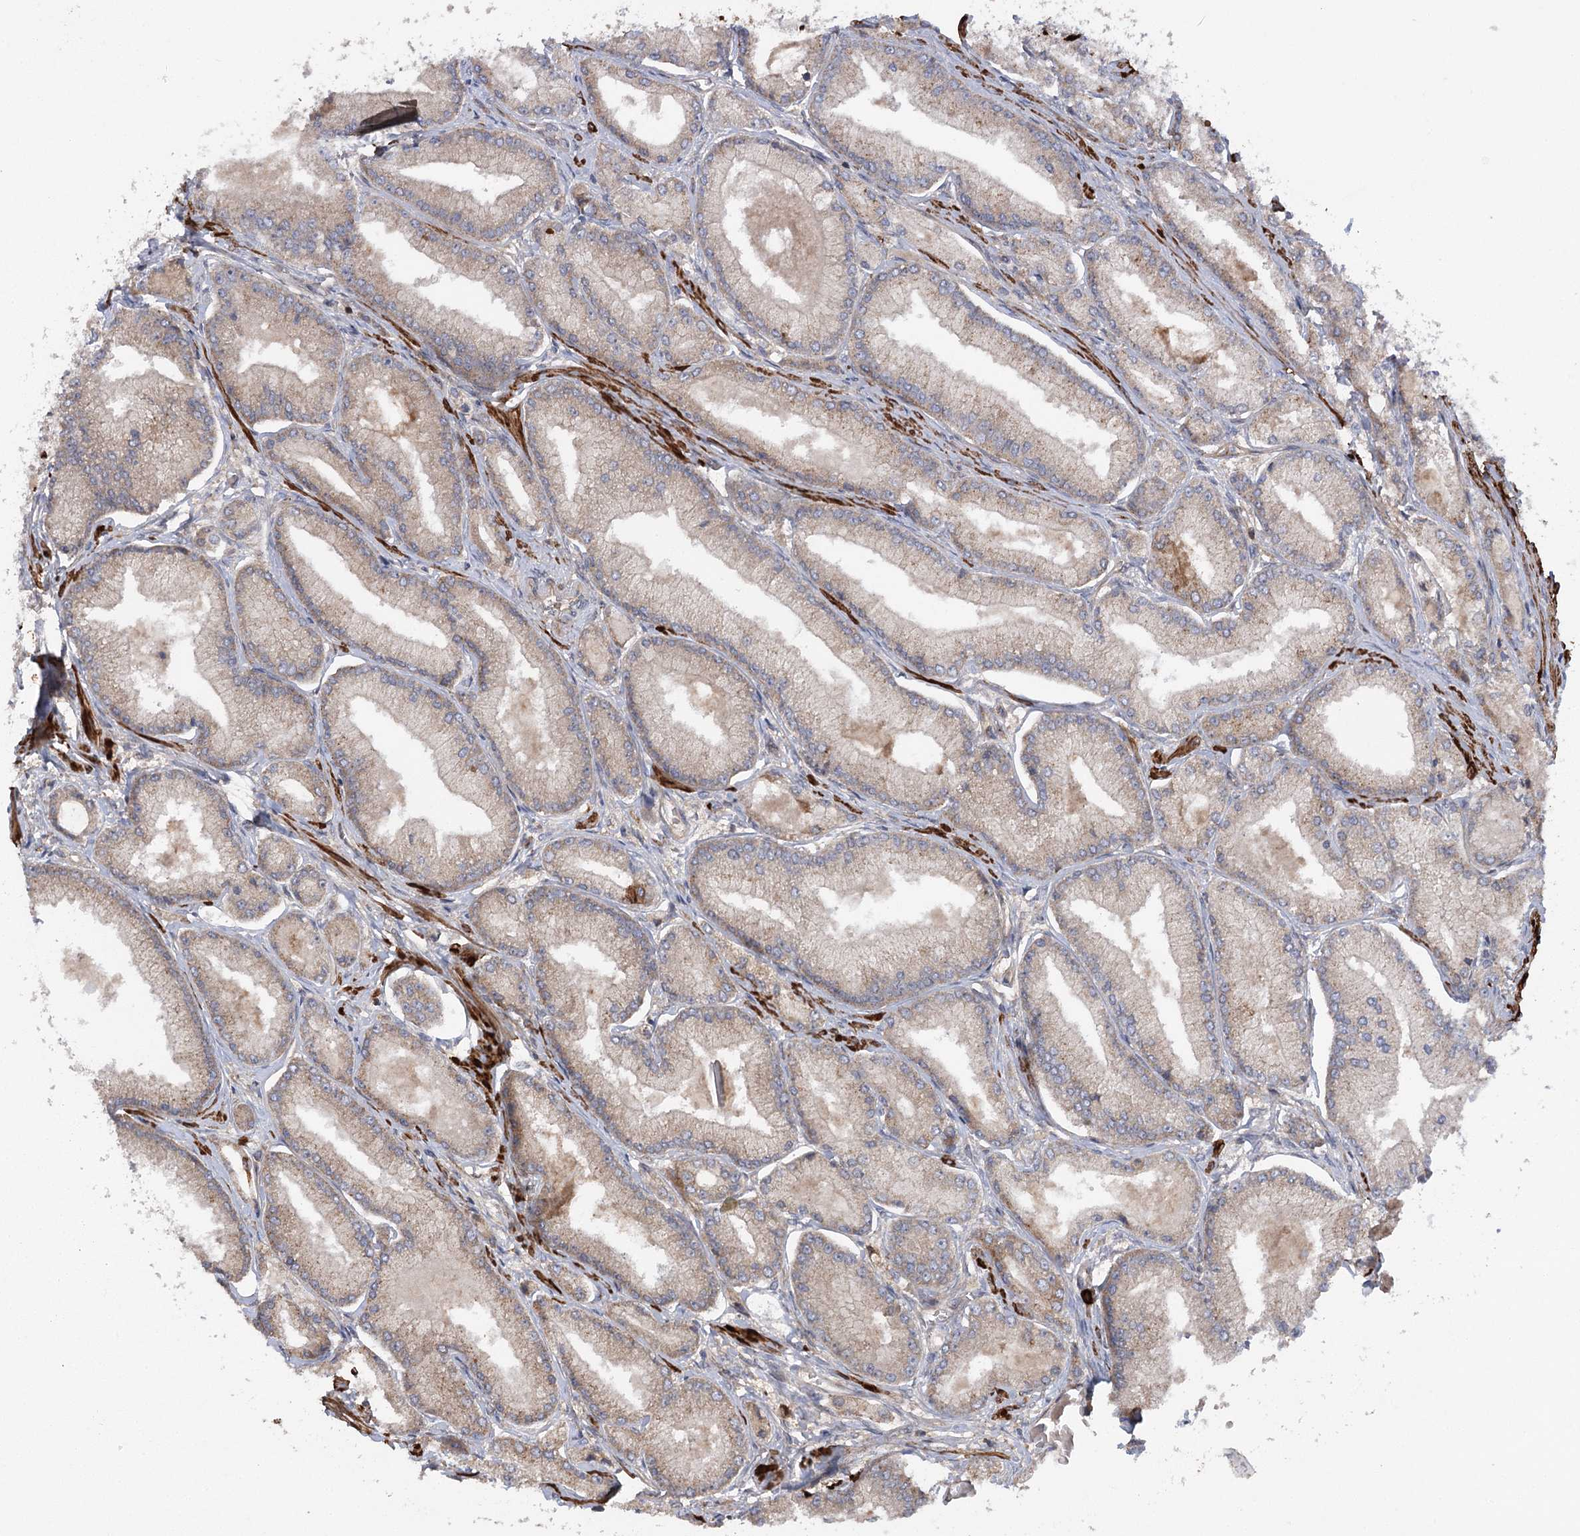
{"staining": {"intensity": "weak", "quantity": "25%-75%", "location": "cytoplasmic/membranous"}, "tissue": "prostate cancer", "cell_type": "Tumor cells", "image_type": "cancer", "snomed": [{"axis": "morphology", "description": "Adenocarcinoma, Low grade"}, {"axis": "topography", "description": "Prostate"}], "caption": "A high-resolution micrograph shows IHC staining of prostate cancer (low-grade adenocarcinoma), which exhibits weak cytoplasmic/membranous staining in about 25%-75% of tumor cells.", "gene": "KCNN2", "patient": {"sex": "male", "age": 74}}